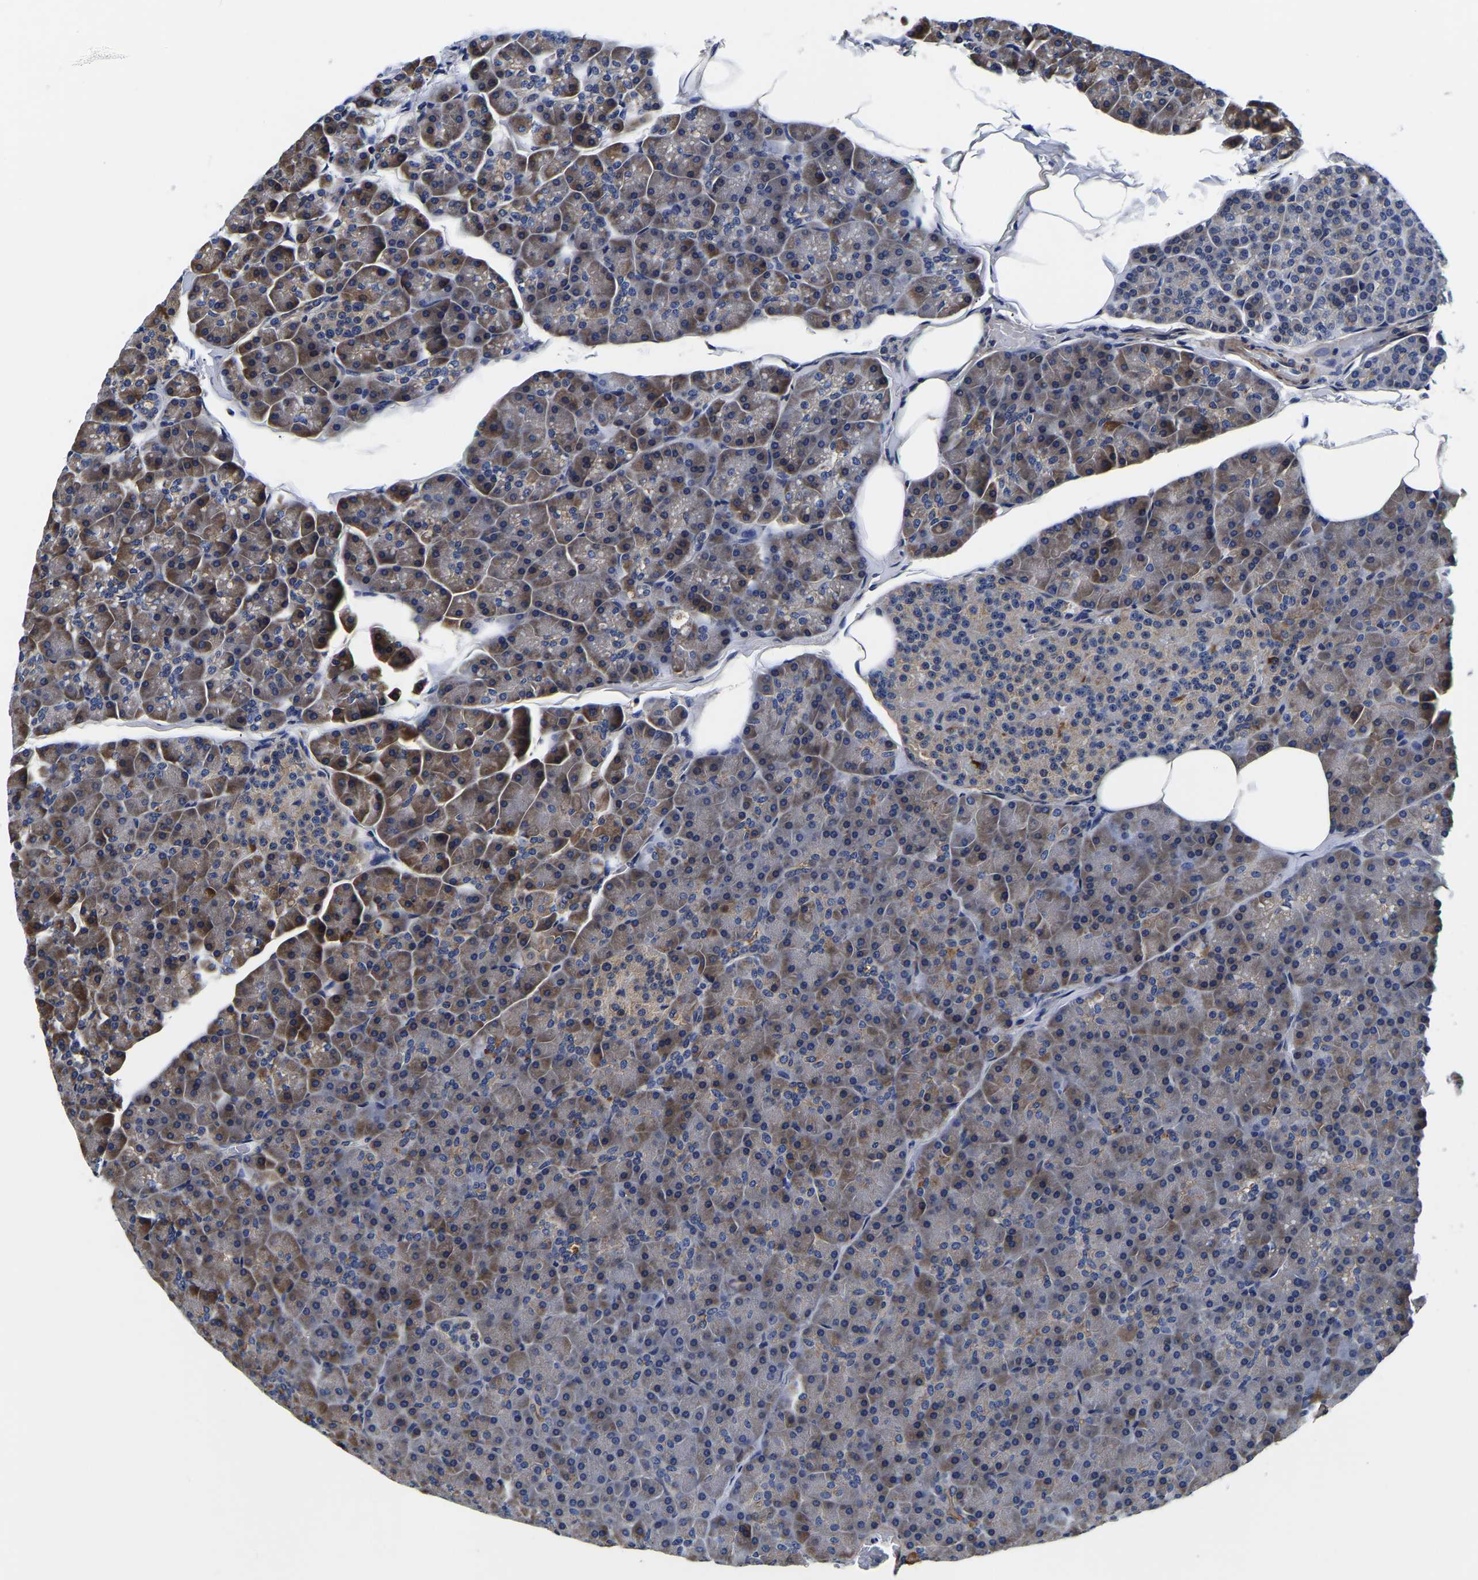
{"staining": {"intensity": "moderate", "quantity": "<25%", "location": "cytoplasmic/membranous"}, "tissue": "pancreas", "cell_type": "Exocrine glandular cells", "image_type": "normal", "snomed": [{"axis": "morphology", "description": "Normal tissue, NOS"}, {"axis": "topography", "description": "Pancreas"}], "caption": "Protein staining of benign pancreas displays moderate cytoplasmic/membranous staining in approximately <25% of exocrine glandular cells. (Brightfield microscopy of DAB IHC at high magnification).", "gene": "KCTD17", "patient": {"sex": "male", "age": 35}}